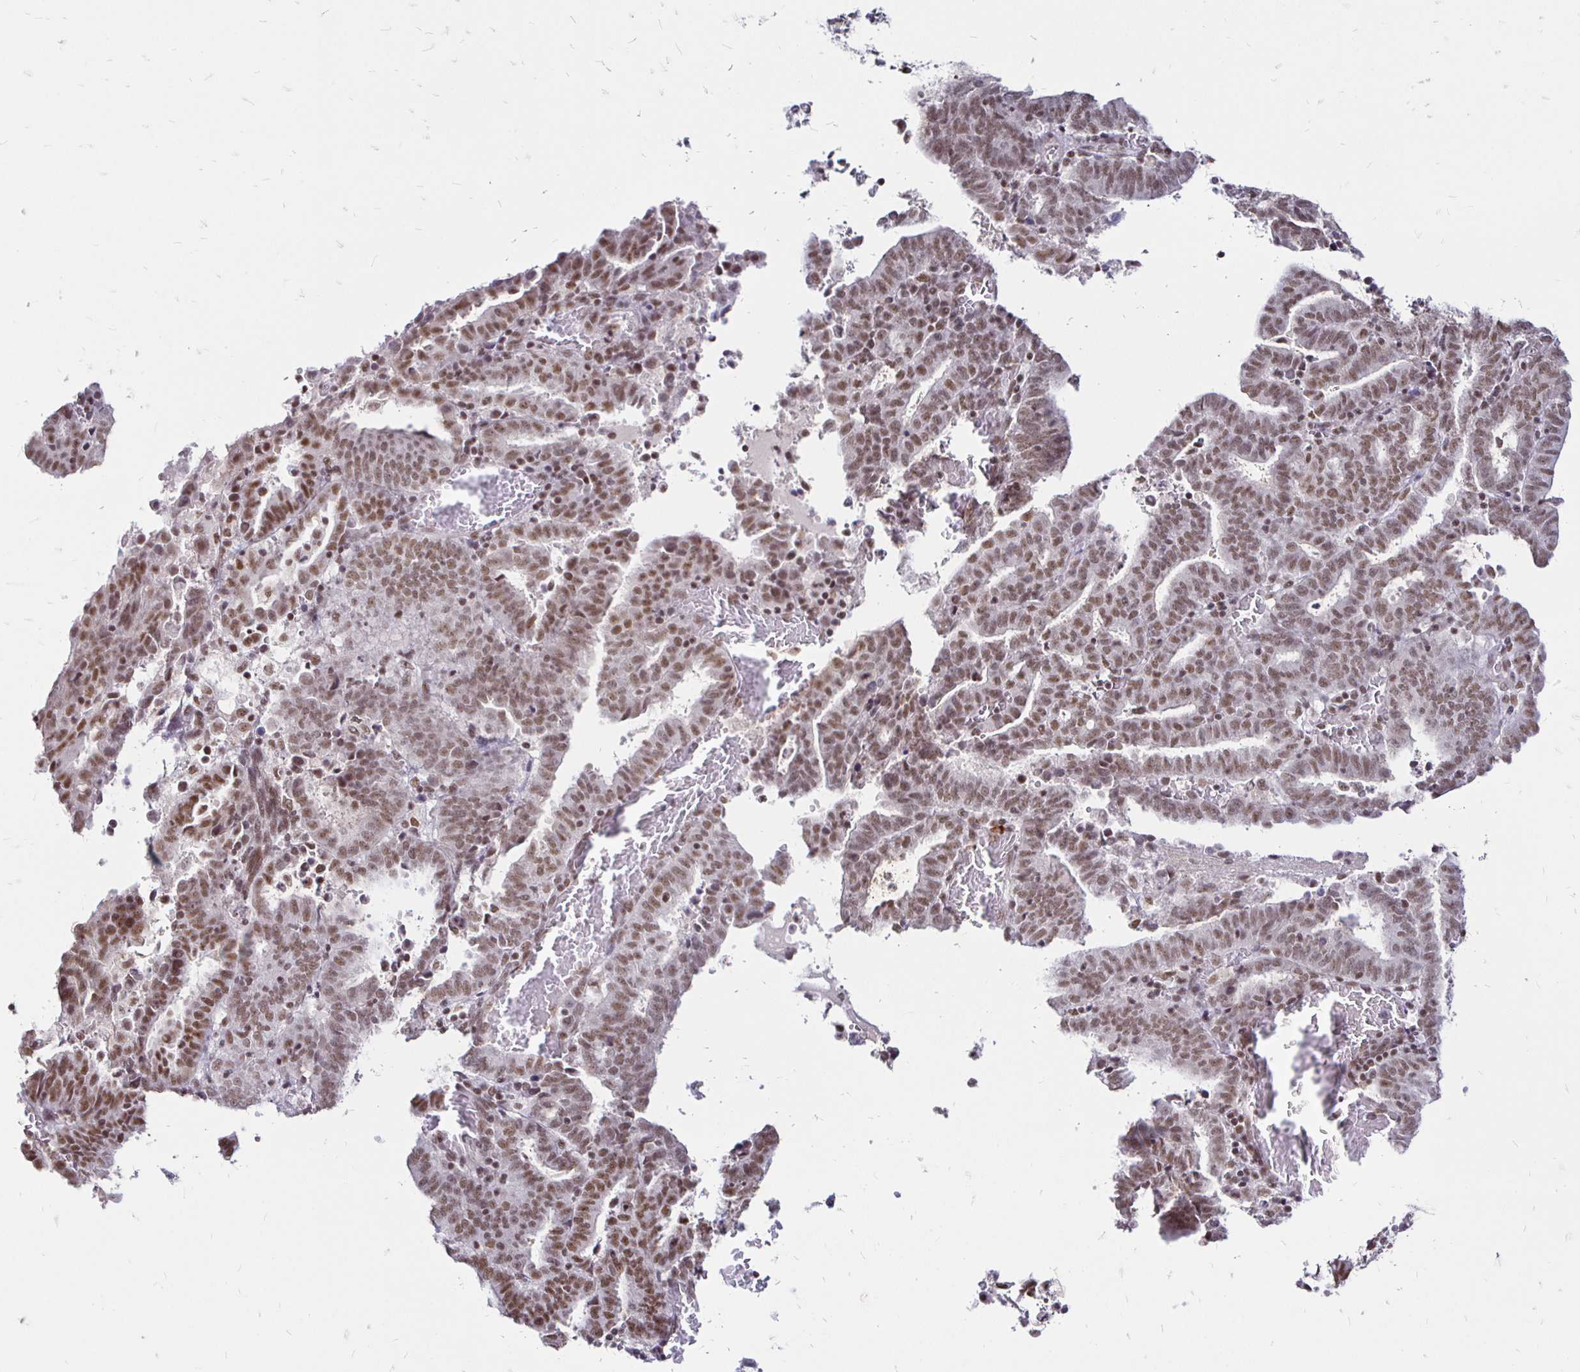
{"staining": {"intensity": "moderate", "quantity": ">75%", "location": "nuclear"}, "tissue": "endometrial cancer", "cell_type": "Tumor cells", "image_type": "cancer", "snomed": [{"axis": "morphology", "description": "Adenocarcinoma, NOS"}, {"axis": "topography", "description": "Uterus"}], "caption": "Endometrial adenocarcinoma stained with DAB (3,3'-diaminobenzidine) immunohistochemistry shows medium levels of moderate nuclear expression in approximately >75% of tumor cells.", "gene": "SIN3A", "patient": {"sex": "female", "age": 83}}